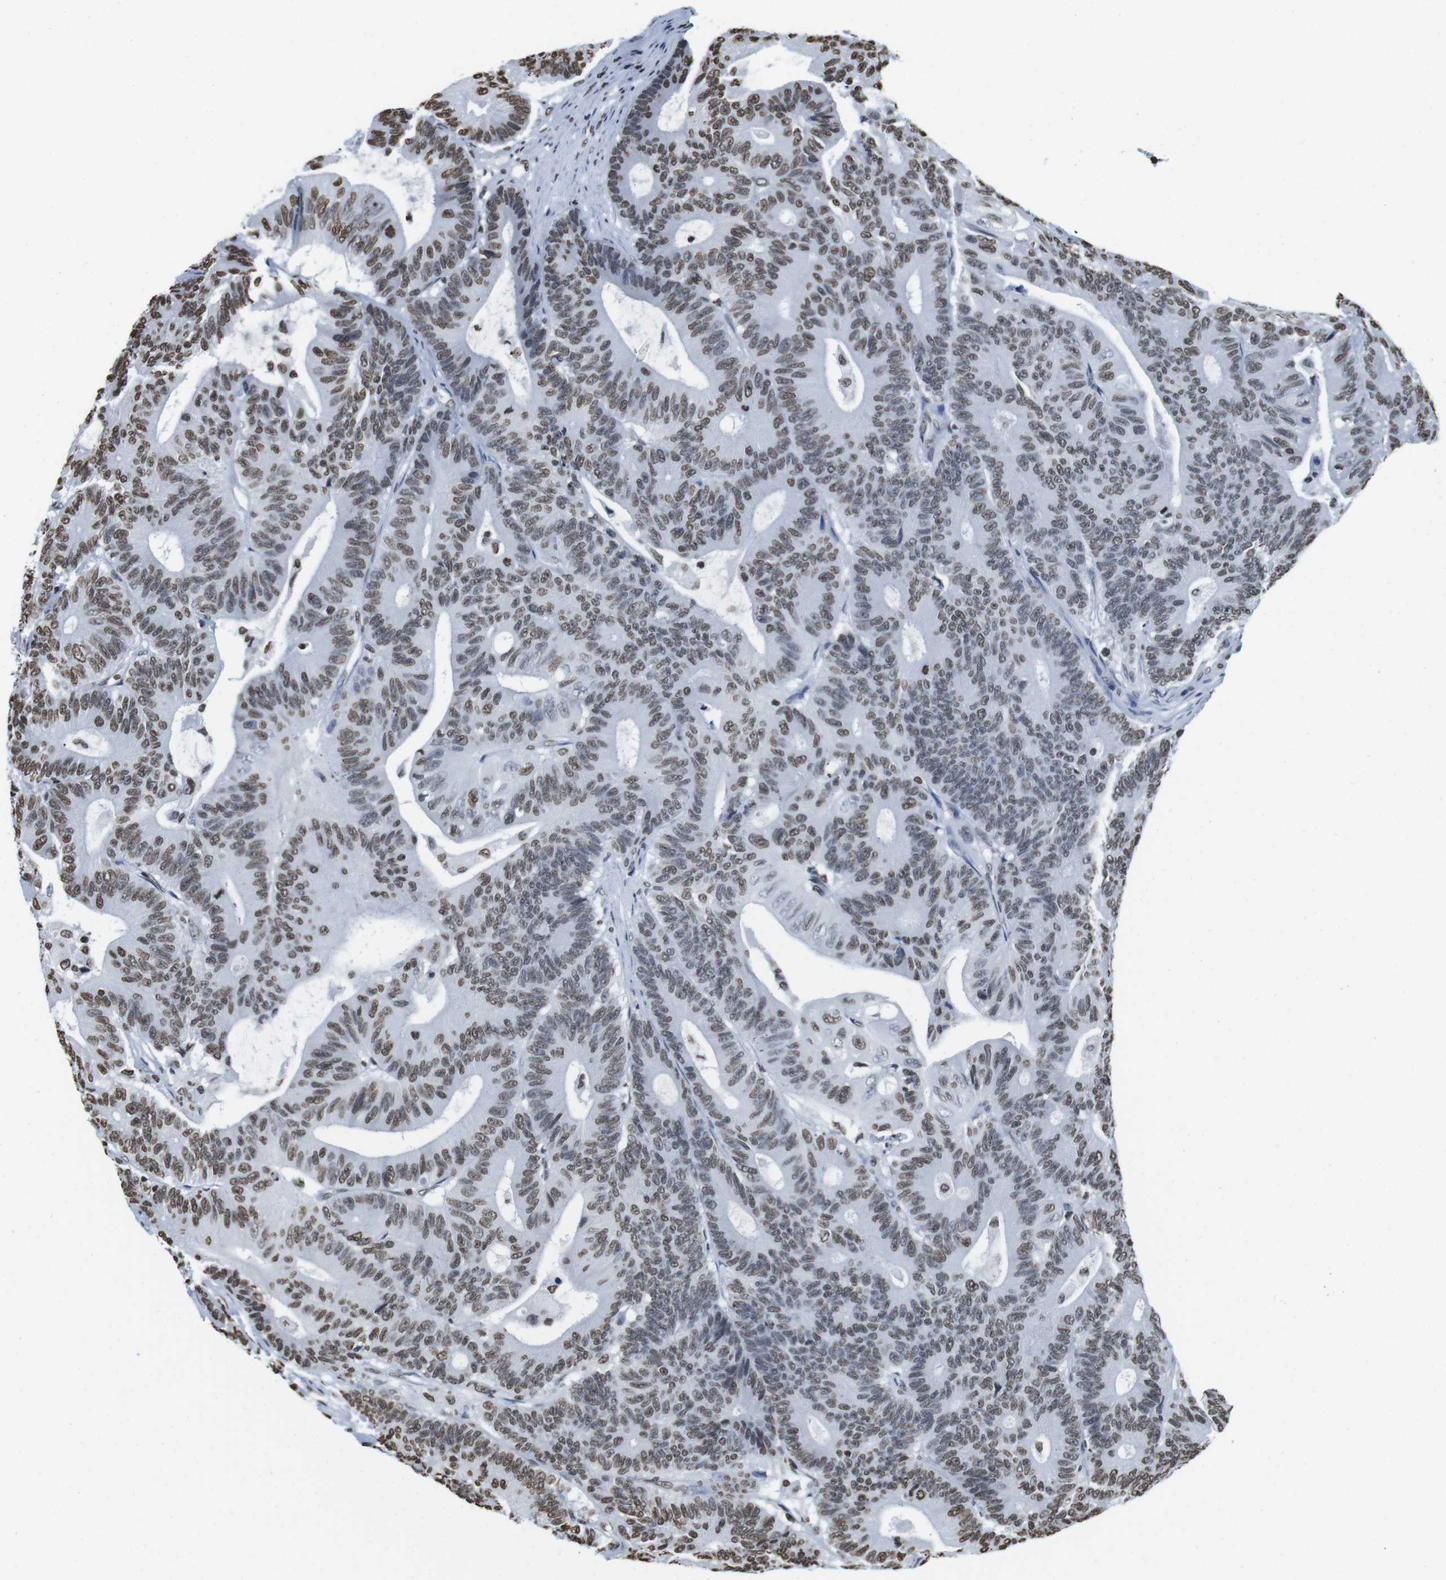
{"staining": {"intensity": "weak", "quantity": ">75%", "location": "nuclear"}, "tissue": "colorectal cancer", "cell_type": "Tumor cells", "image_type": "cancer", "snomed": [{"axis": "morphology", "description": "Adenocarcinoma, NOS"}, {"axis": "topography", "description": "Colon"}], "caption": "Human colorectal cancer (adenocarcinoma) stained for a protein (brown) demonstrates weak nuclear positive positivity in approximately >75% of tumor cells.", "gene": "BSX", "patient": {"sex": "female", "age": 84}}